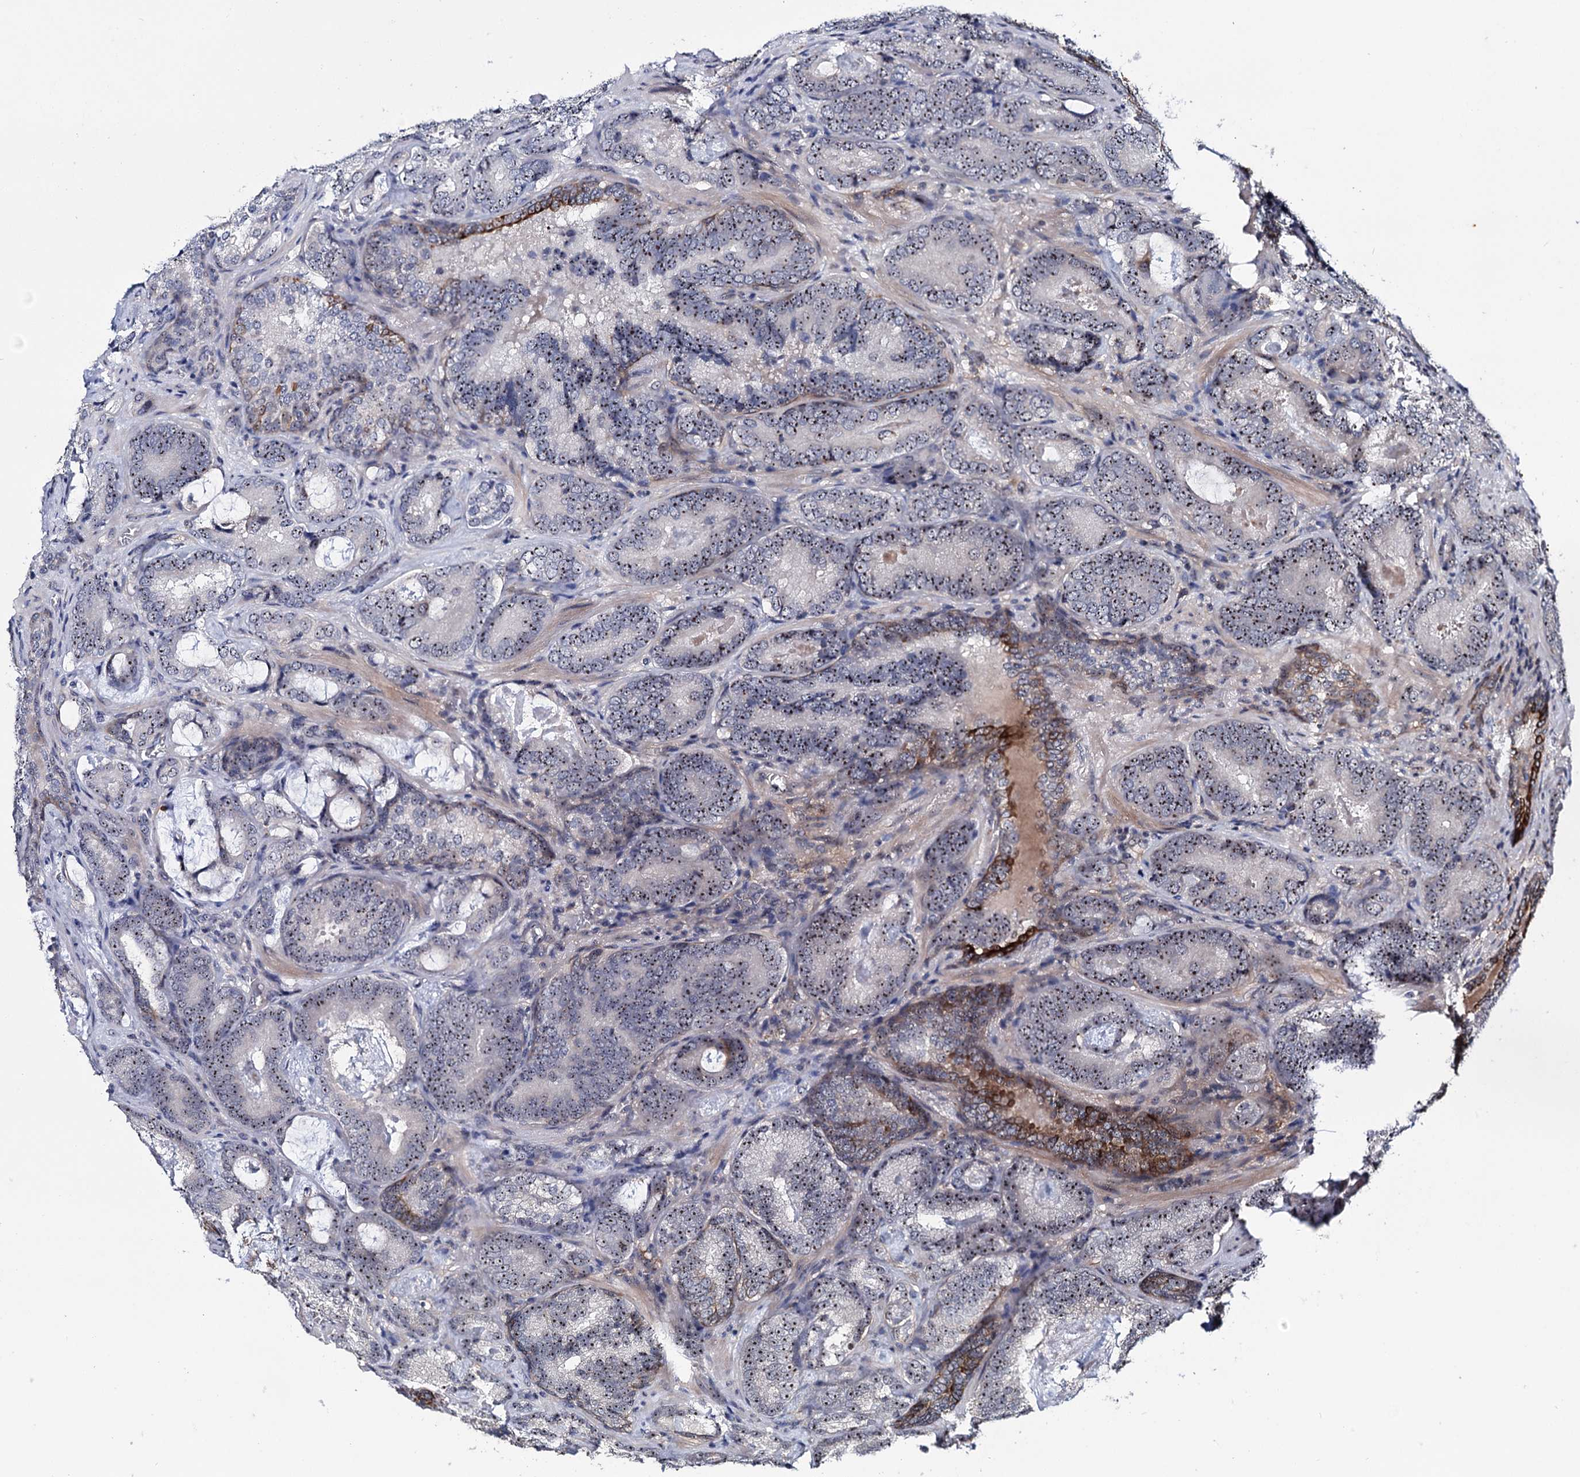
{"staining": {"intensity": "strong", "quantity": ">75%", "location": "nuclear"}, "tissue": "prostate cancer", "cell_type": "Tumor cells", "image_type": "cancer", "snomed": [{"axis": "morphology", "description": "Adenocarcinoma, Low grade"}, {"axis": "topography", "description": "Prostate"}], "caption": "A micrograph of human prostate cancer stained for a protein shows strong nuclear brown staining in tumor cells. The staining is performed using DAB (3,3'-diaminobenzidine) brown chromogen to label protein expression. The nuclei are counter-stained blue using hematoxylin.", "gene": "SUPT20H", "patient": {"sex": "male", "age": 60}}